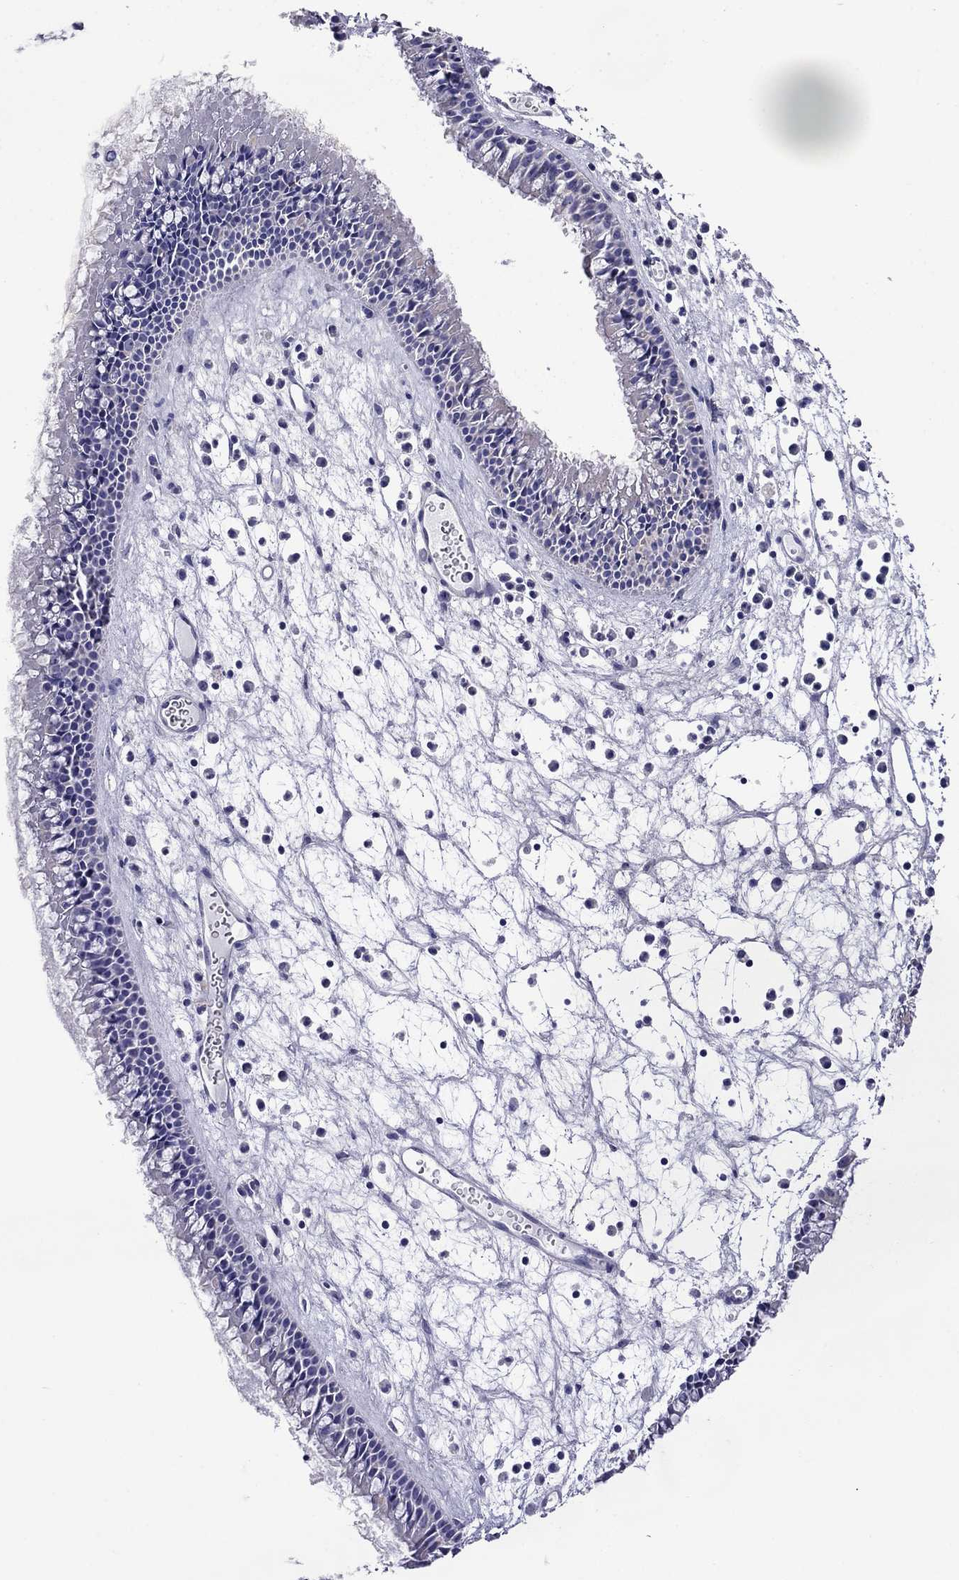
{"staining": {"intensity": "negative", "quantity": "none", "location": "none"}, "tissue": "nasopharynx", "cell_type": "Respiratory epithelial cells", "image_type": "normal", "snomed": [{"axis": "morphology", "description": "Normal tissue, NOS"}, {"axis": "topography", "description": "Nasopharynx"}], "caption": "This is a photomicrograph of immunohistochemistry staining of normal nasopharynx, which shows no staining in respiratory epithelial cells. The staining is performed using DAB (3,3'-diaminobenzidine) brown chromogen with nuclei counter-stained in using hematoxylin.", "gene": "SCG2", "patient": {"sex": "female", "age": 47}}